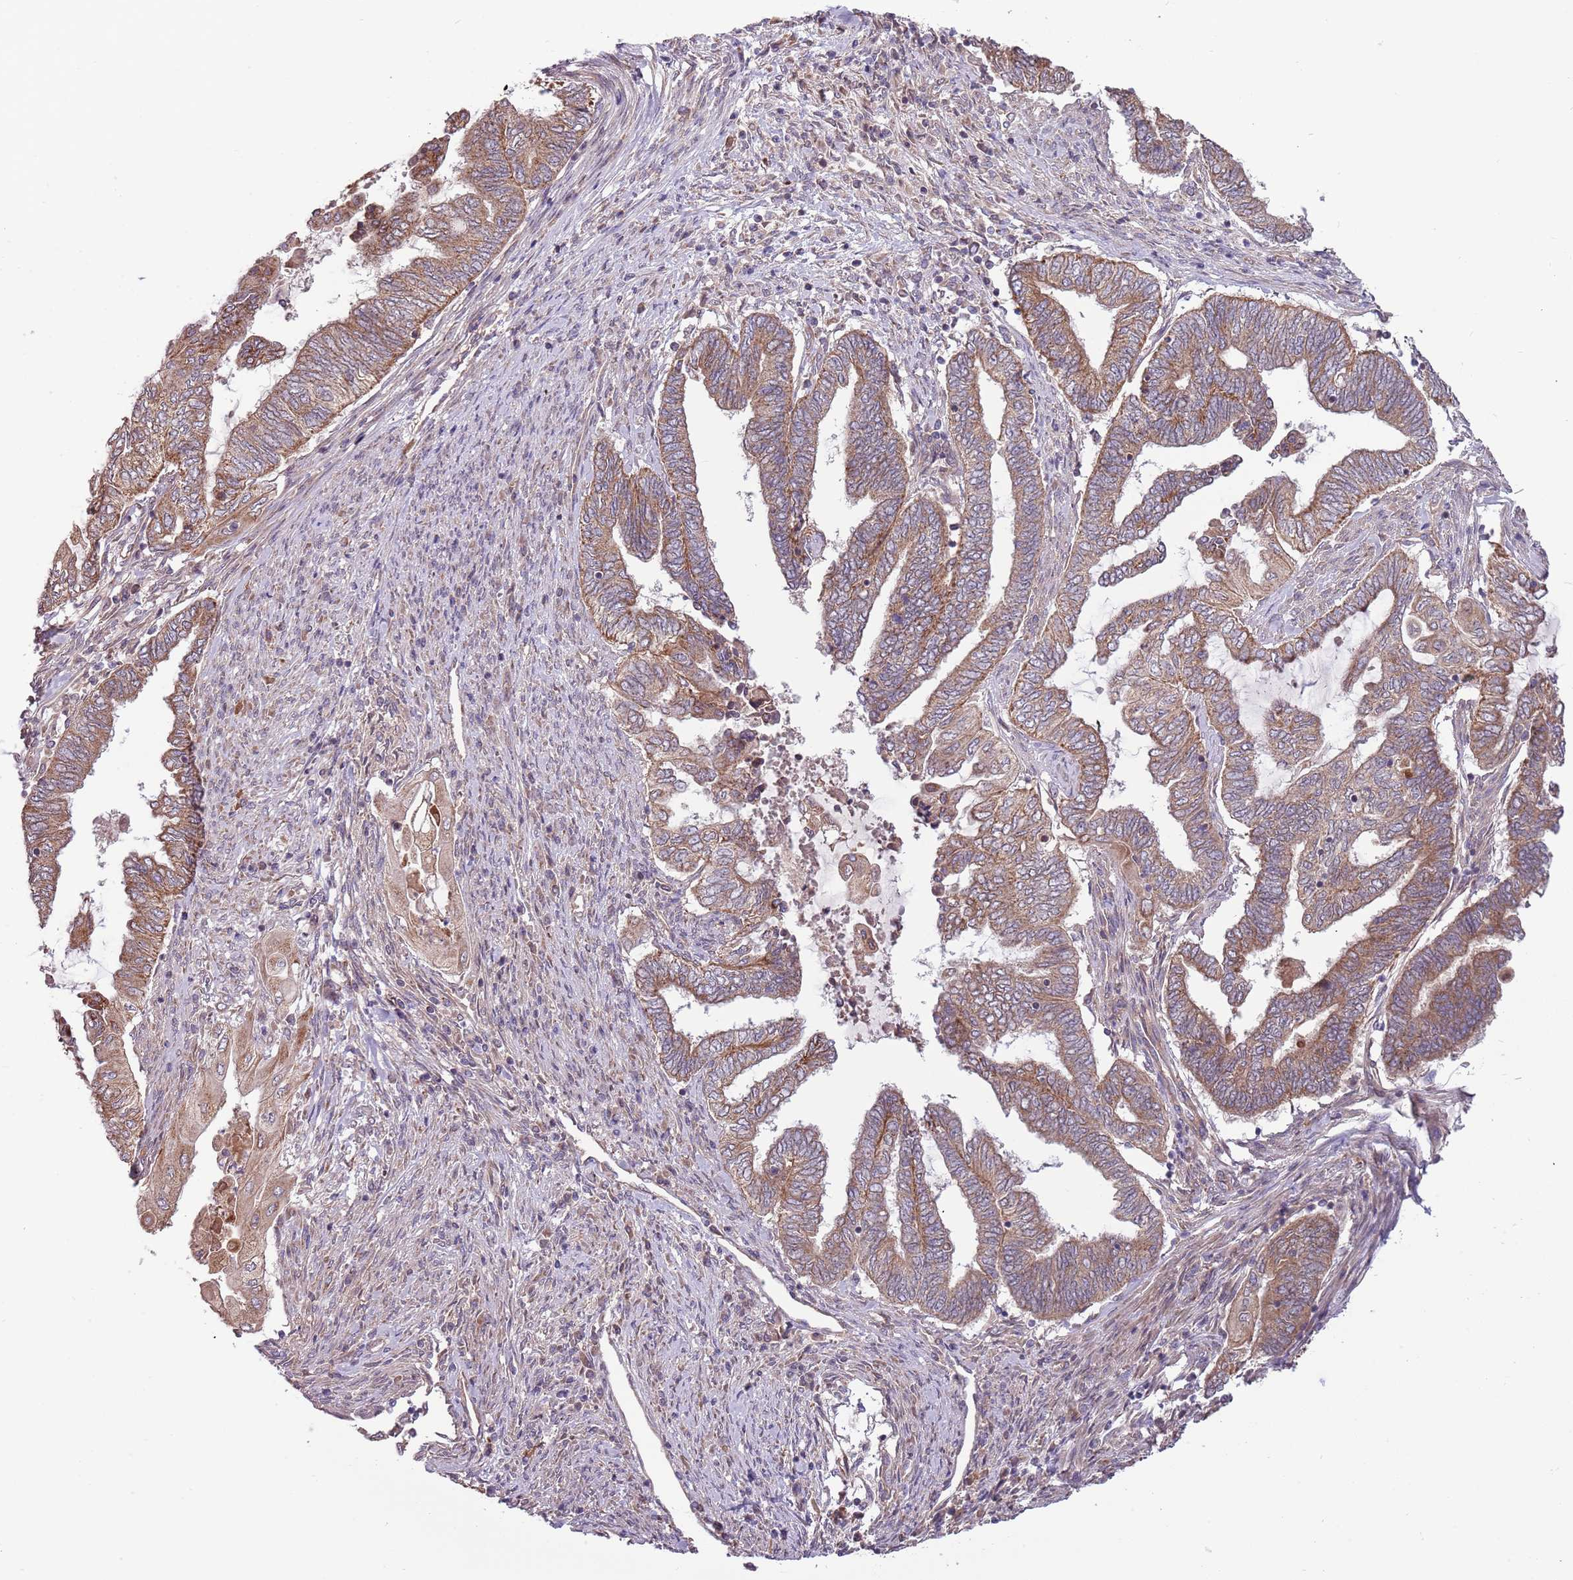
{"staining": {"intensity": "moderate", "quantity": ">75%", "location": "cytoplasmic/membranous"}, "tissue": "endometrial cancer", "cell_type": "Tumor cells", "image_type": "cancer", "snomed": [{"axis": "morphology", "description": "Adenocarcinoma, NOS"}, {"axis": "topography", "description": "Uterus"}, {"axis": "topography", "description": "Endometrium"}], "caption": "This is a histology image of IHC staining of adenocarcinoma (endometrial), which shows moderate expression in the cytoplasmic/membranous of tumor cells.", "gene": "RNF181", "patient": {"sex": "female", "age": 70}}